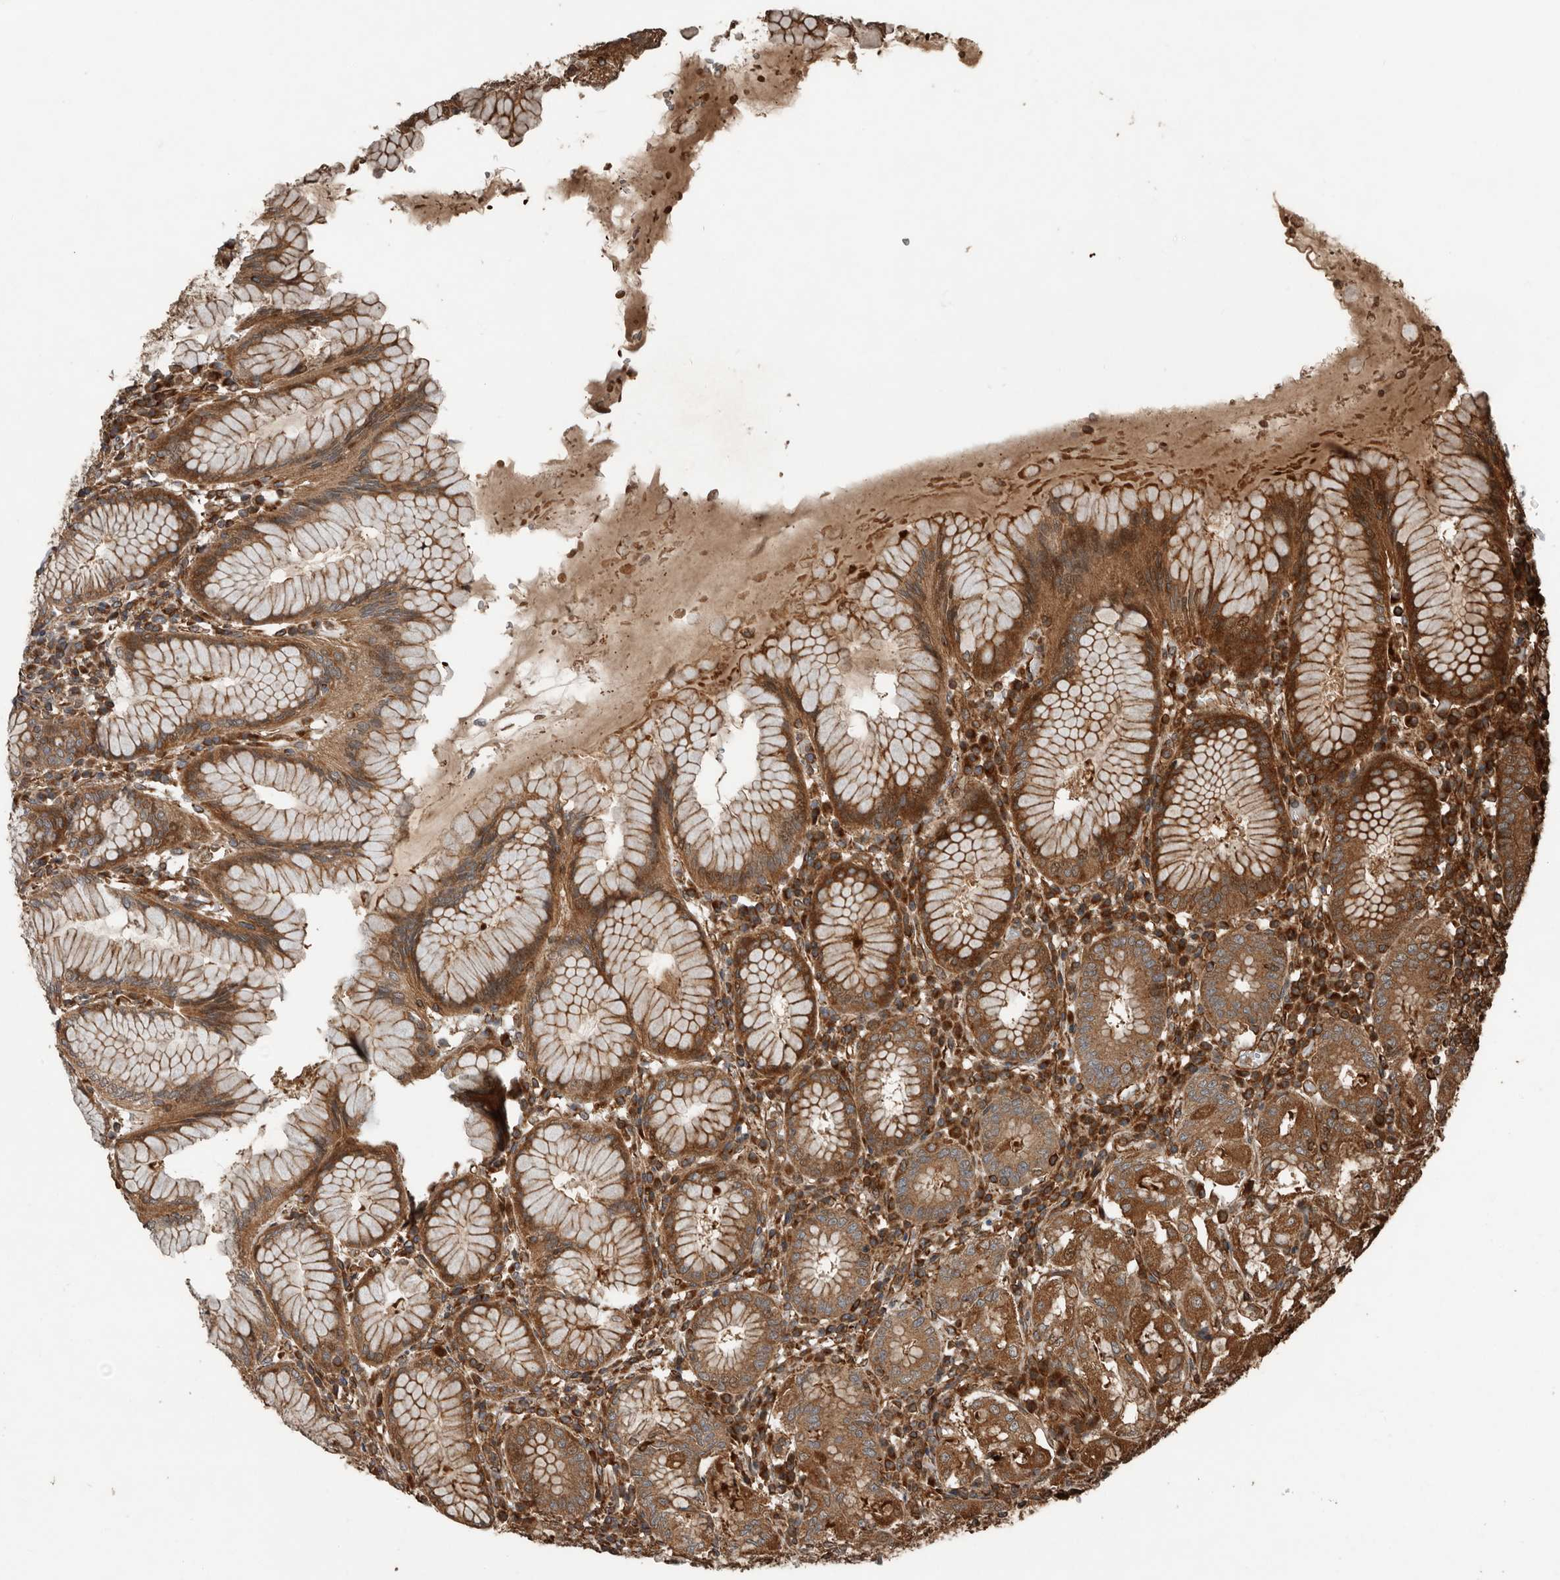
{"staining": {"intensity": "moderate", "quantity": ">75%", "location": "cytoplasmic/membranous"}, "tissue": "stomach", "cell_type": "Glandular cells", "image_type": "normal", "snomed": [{"axis": "morphology", "description": "Normal tissue, NOS"}, {"axis": "topography", "description": "Stomach"}, {"axis": "topography", "description": "Stomach, lower"}], "caption": "There is medium levels of moderate cytoplasmic/membranous staining in glandular cells of benign stomach, as demonstrated by immunohistochemical staining (brown color).", "gene": "YOD1", "patient": {"sex": "female", "age": 56}}